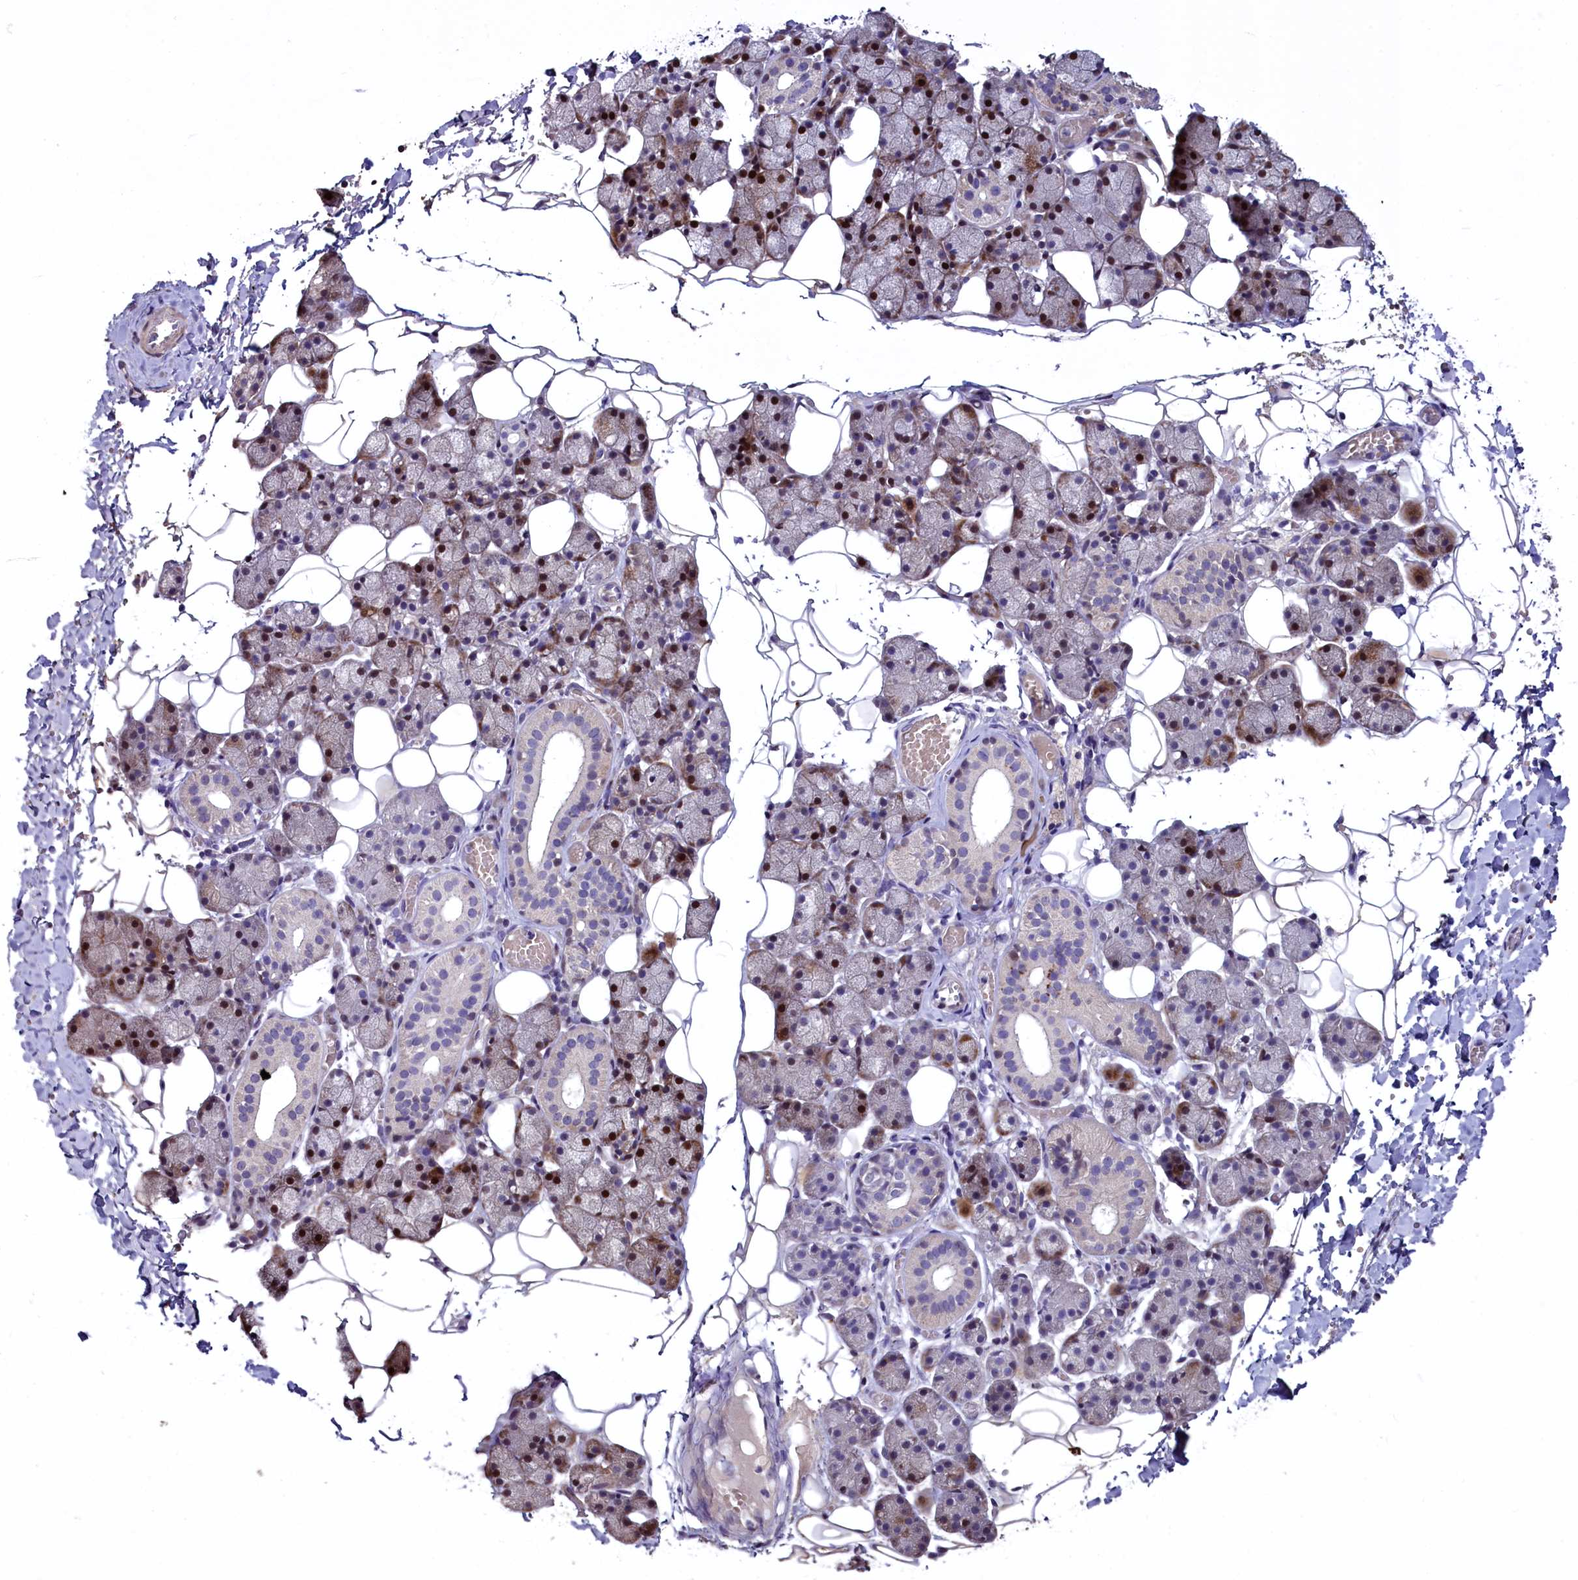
{"staining": {"intensity": "moderate", "quantity": "<25%", "location": "nuclear"}, "tissue": "salivary gland", "cell_type": "Glandular cells", "image_type": "normal", "snomed": [{"axis": "morphology", "description": "Normal tissue, NOS"}, {"axis": "topography", "description": "Salivary gland"}], "caption": "Human salivary gland stained with a brown dye demonstrates moderate nuclear positive staining in about <25% of glandular cells.", "gene": "SLC39A6", "patient": {"sex": "female", "age": 33}}